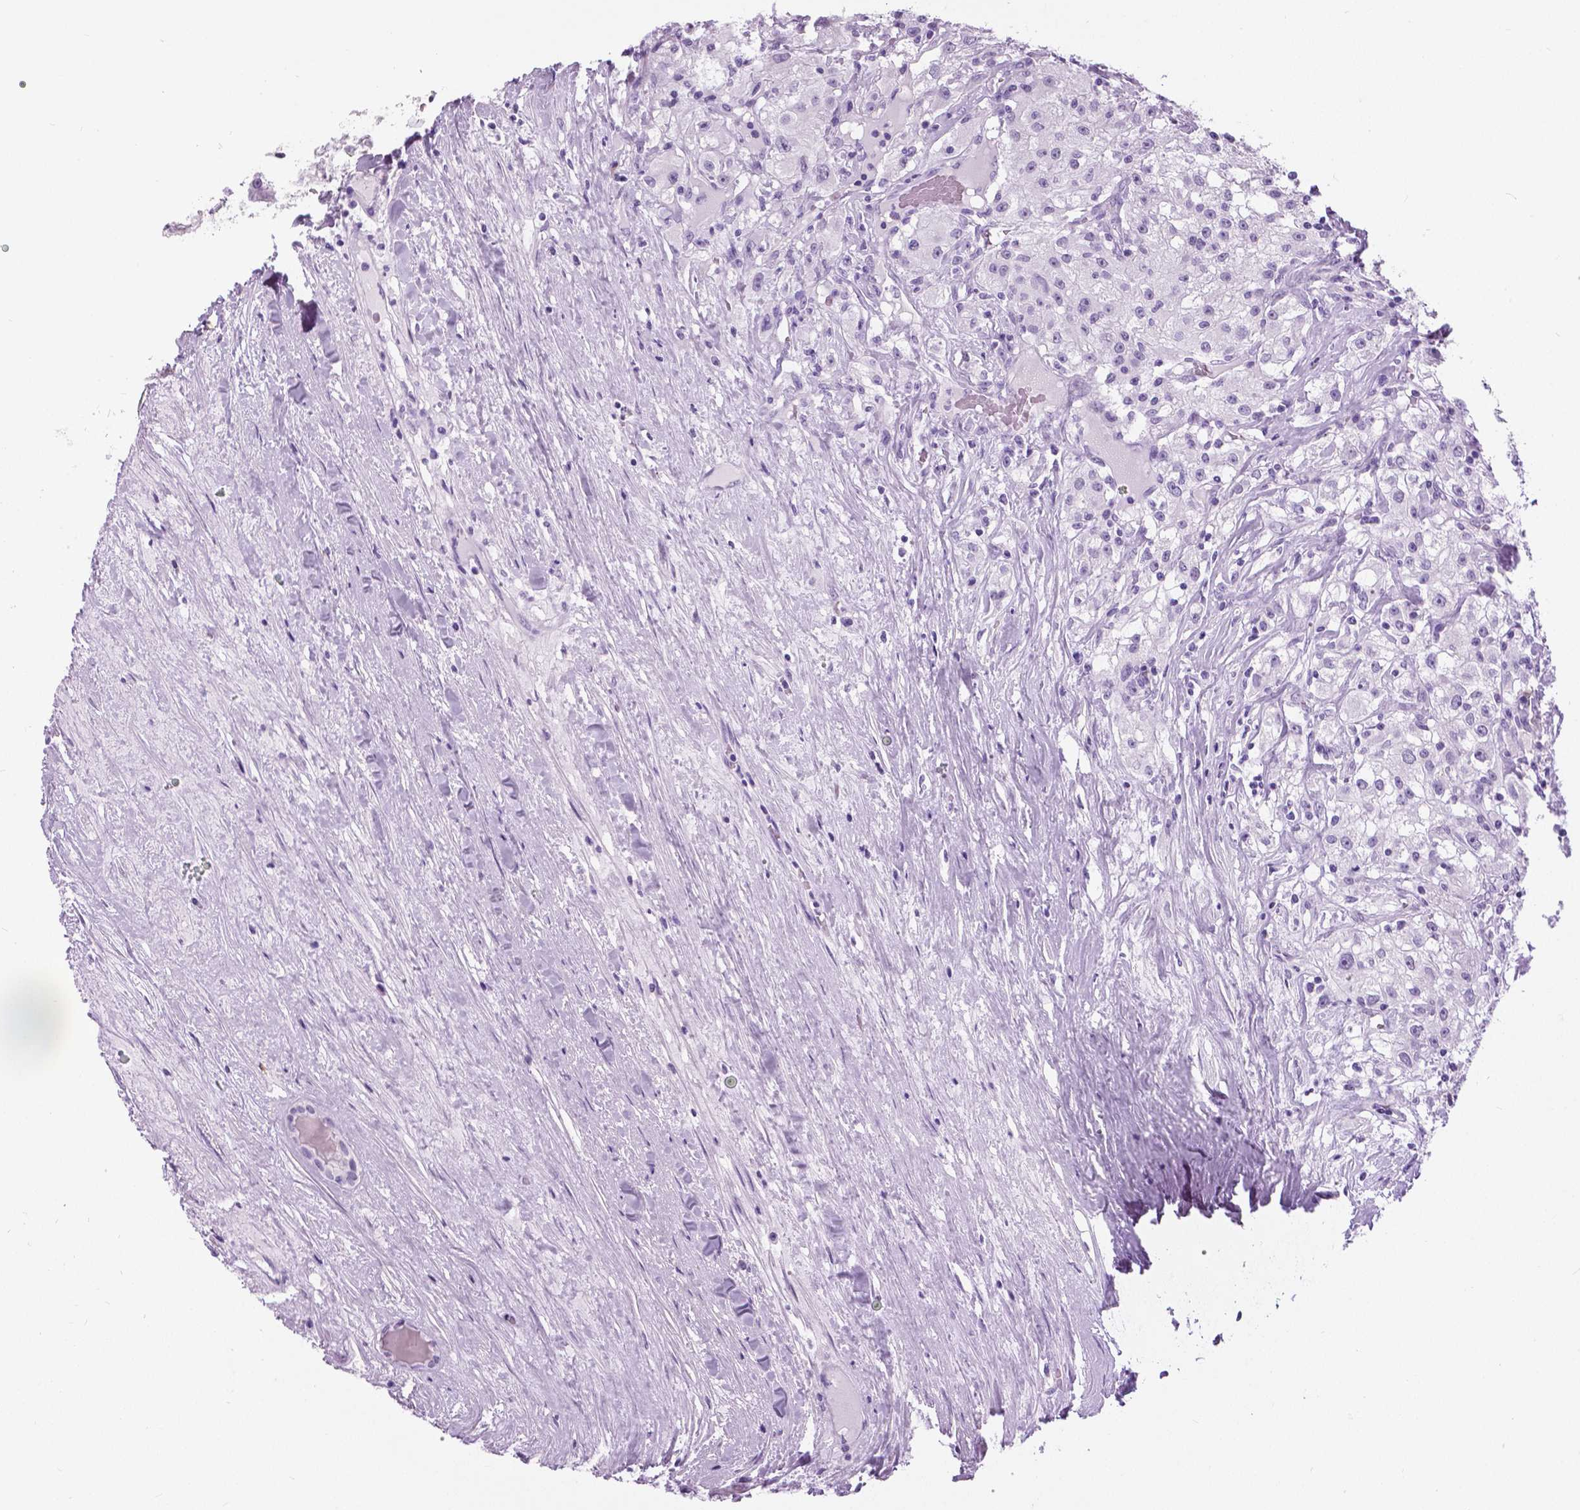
{"staining": {"intensity": "negative", "quantity": "none", "location": "none"}, "tissue": "renal cancer", "cell_type": "Tumor cells", "image_type": "cancer", "snomed": [{"axis": "morphology", "description": "Adenocarcinoma, NOS"}, {"axis": "topography", "description": "Kidney"}], "caption": "This is an immunohistochemistry (IHC) image of renal cancer. There is no staining in tumor cells.", "gene": "MYOM1", "patient": {"sex": "female", "age": 67}}